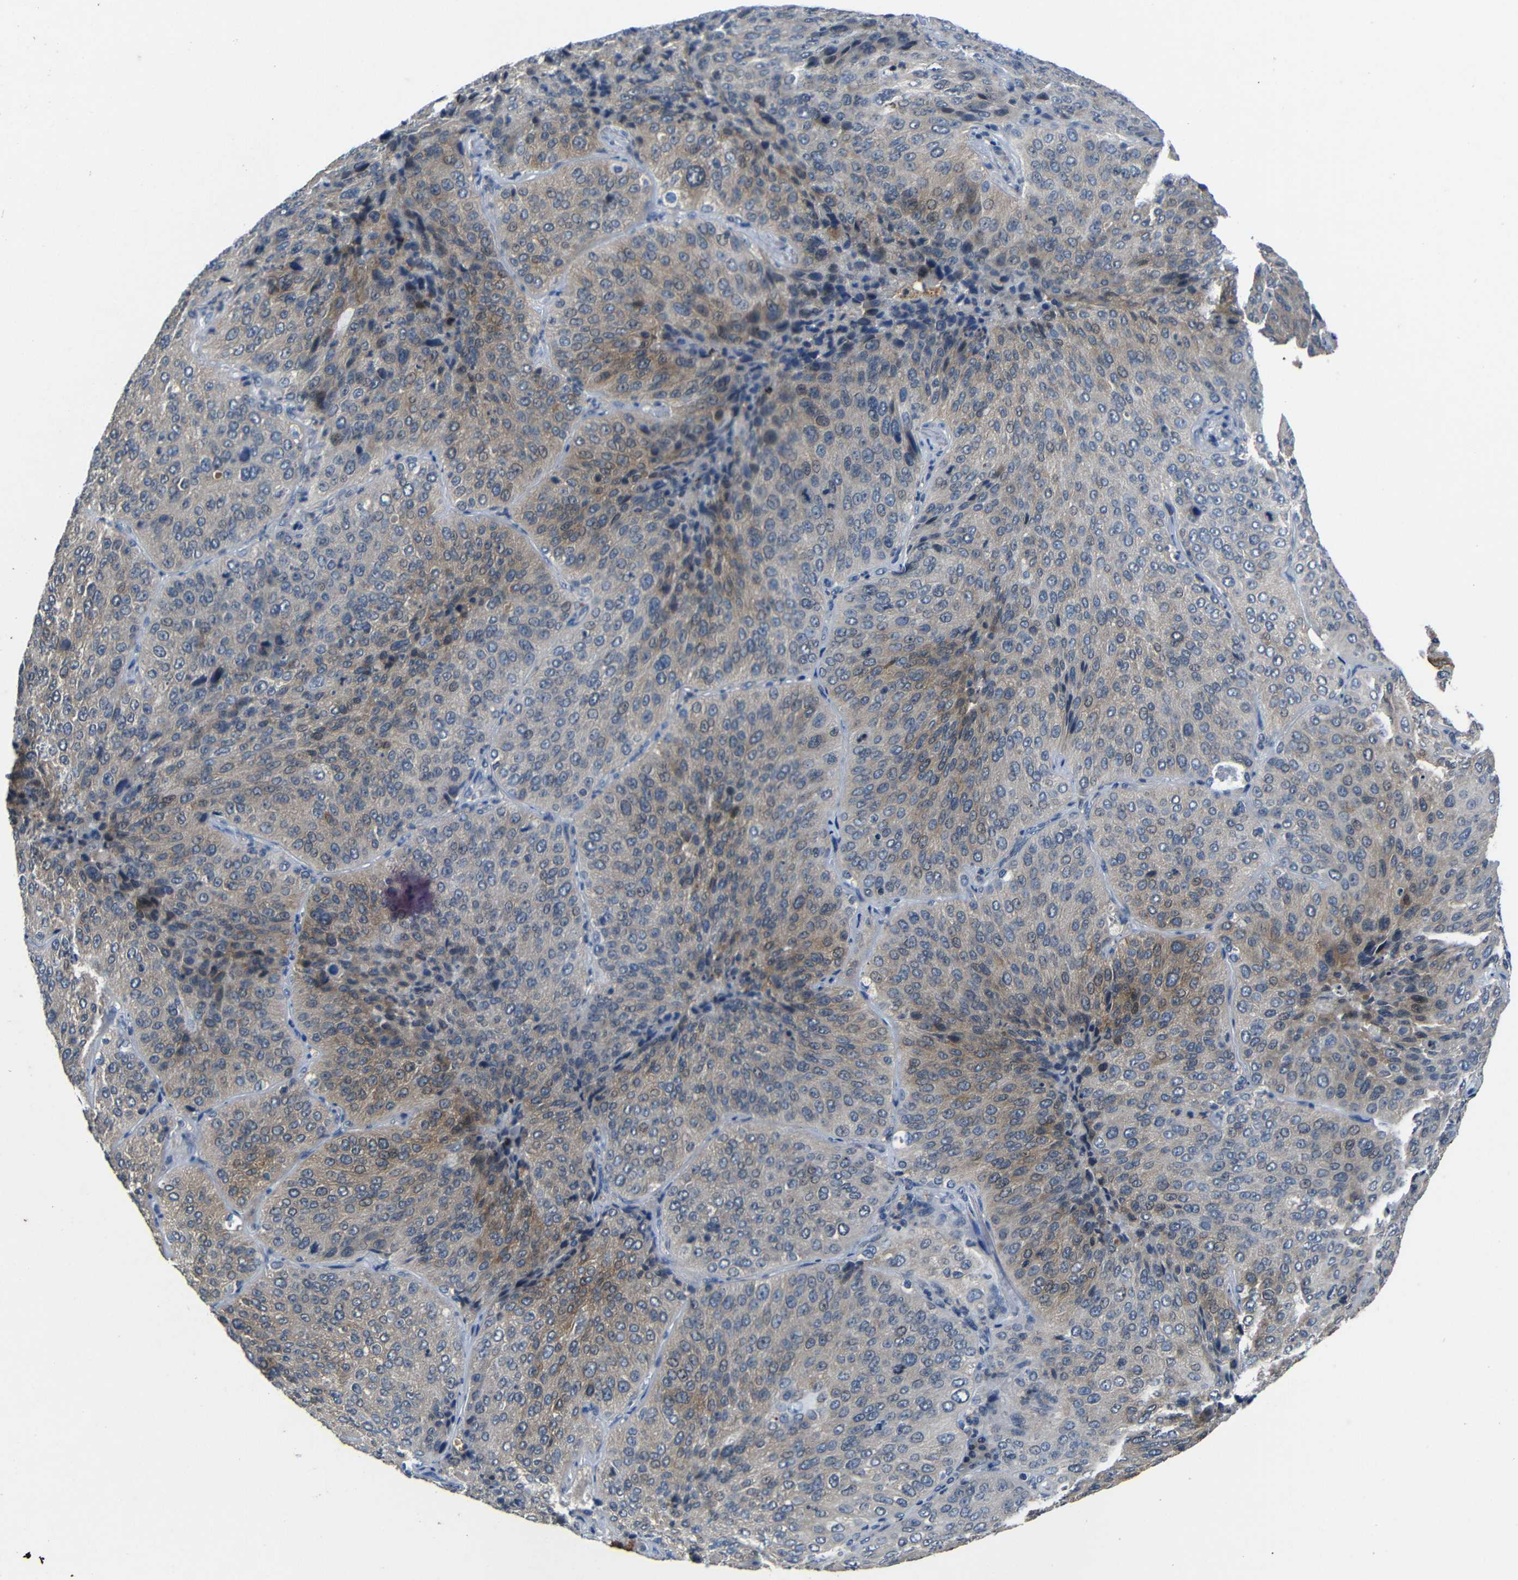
{"staining": {"intensity": "moderate", "quantity": "<25%", "location": "cytoplasmic/membranous"}, "tissue": "lung cancer", "cell_type": "Tumor cells", "image_type": "cancer", "snomed": [{"axis": "morphology", "description": "Squamous cell carcinoma, NOS"}, {"axis": "topography", "description": "Lung"}], "caption": "A photomicrograph of lung squamous cell carcinoma stained for a protein shows moderate cytoplasmic/membranous brown staining in tumor cells.", "gene": "C6orf89", "patient": {"sex": "male", "age": 54}}